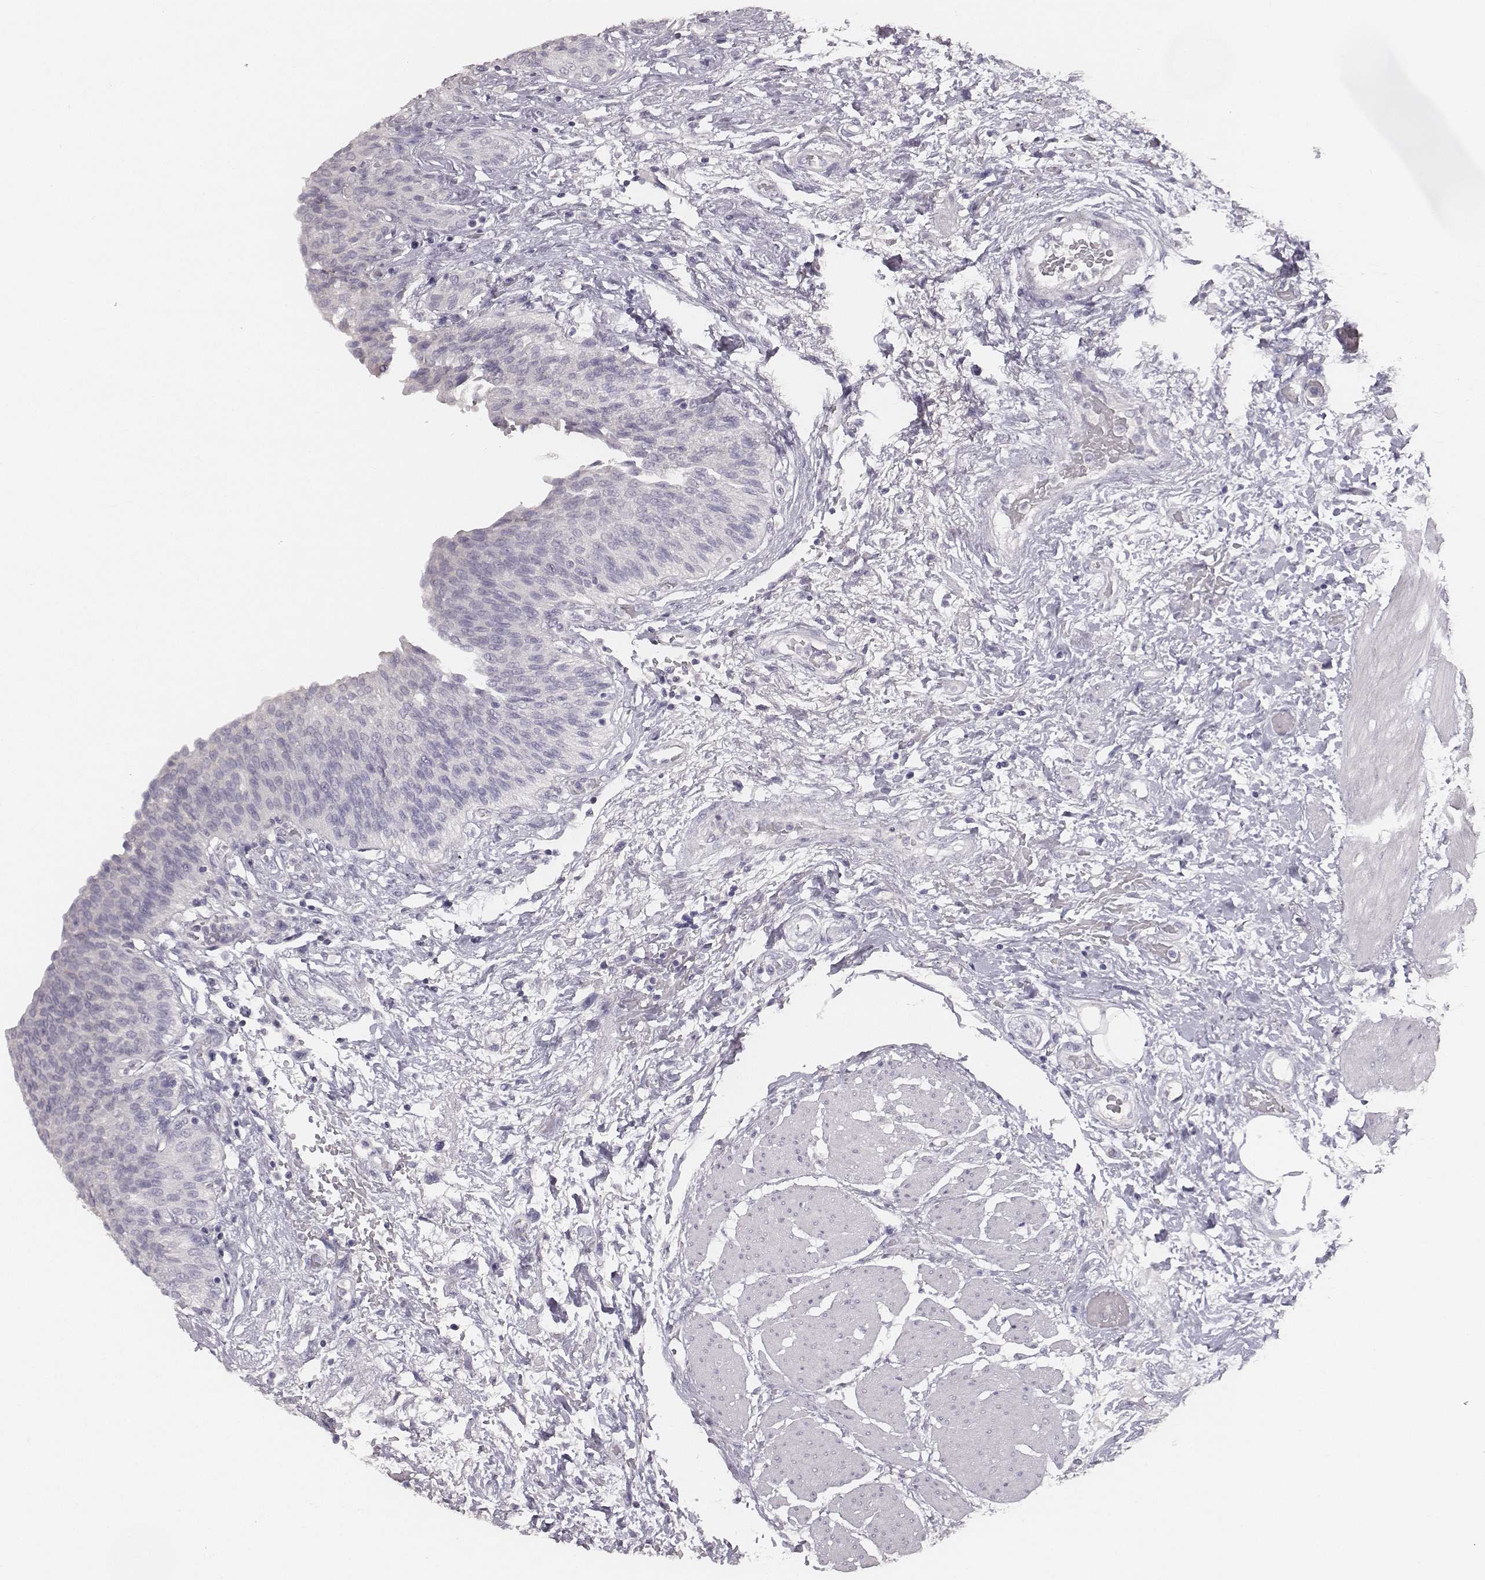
{"staining": {"intensity": "negative", "quantity": "none", "location": "none"}, "tissue": "urinary bladder", "cell_type": "Urothelial cells", "image_type": "normal", "snomed": [{"axis": "morphology", "description": "Normal tissue, NOS"}, {"axis": "morphology", "description": "Metaplasia, NOS"}, {"axis": "topography", "description": "Urinary bladder"}], "caption": "Immunohistochemistry histopathology image of unremarkable urinary bladder: human urinary bladder stained with DAB demonstrates no significant protein staining in urothelial cells.", "gene": "MYH6", "patient": {"sex": "male", "age": 68}}